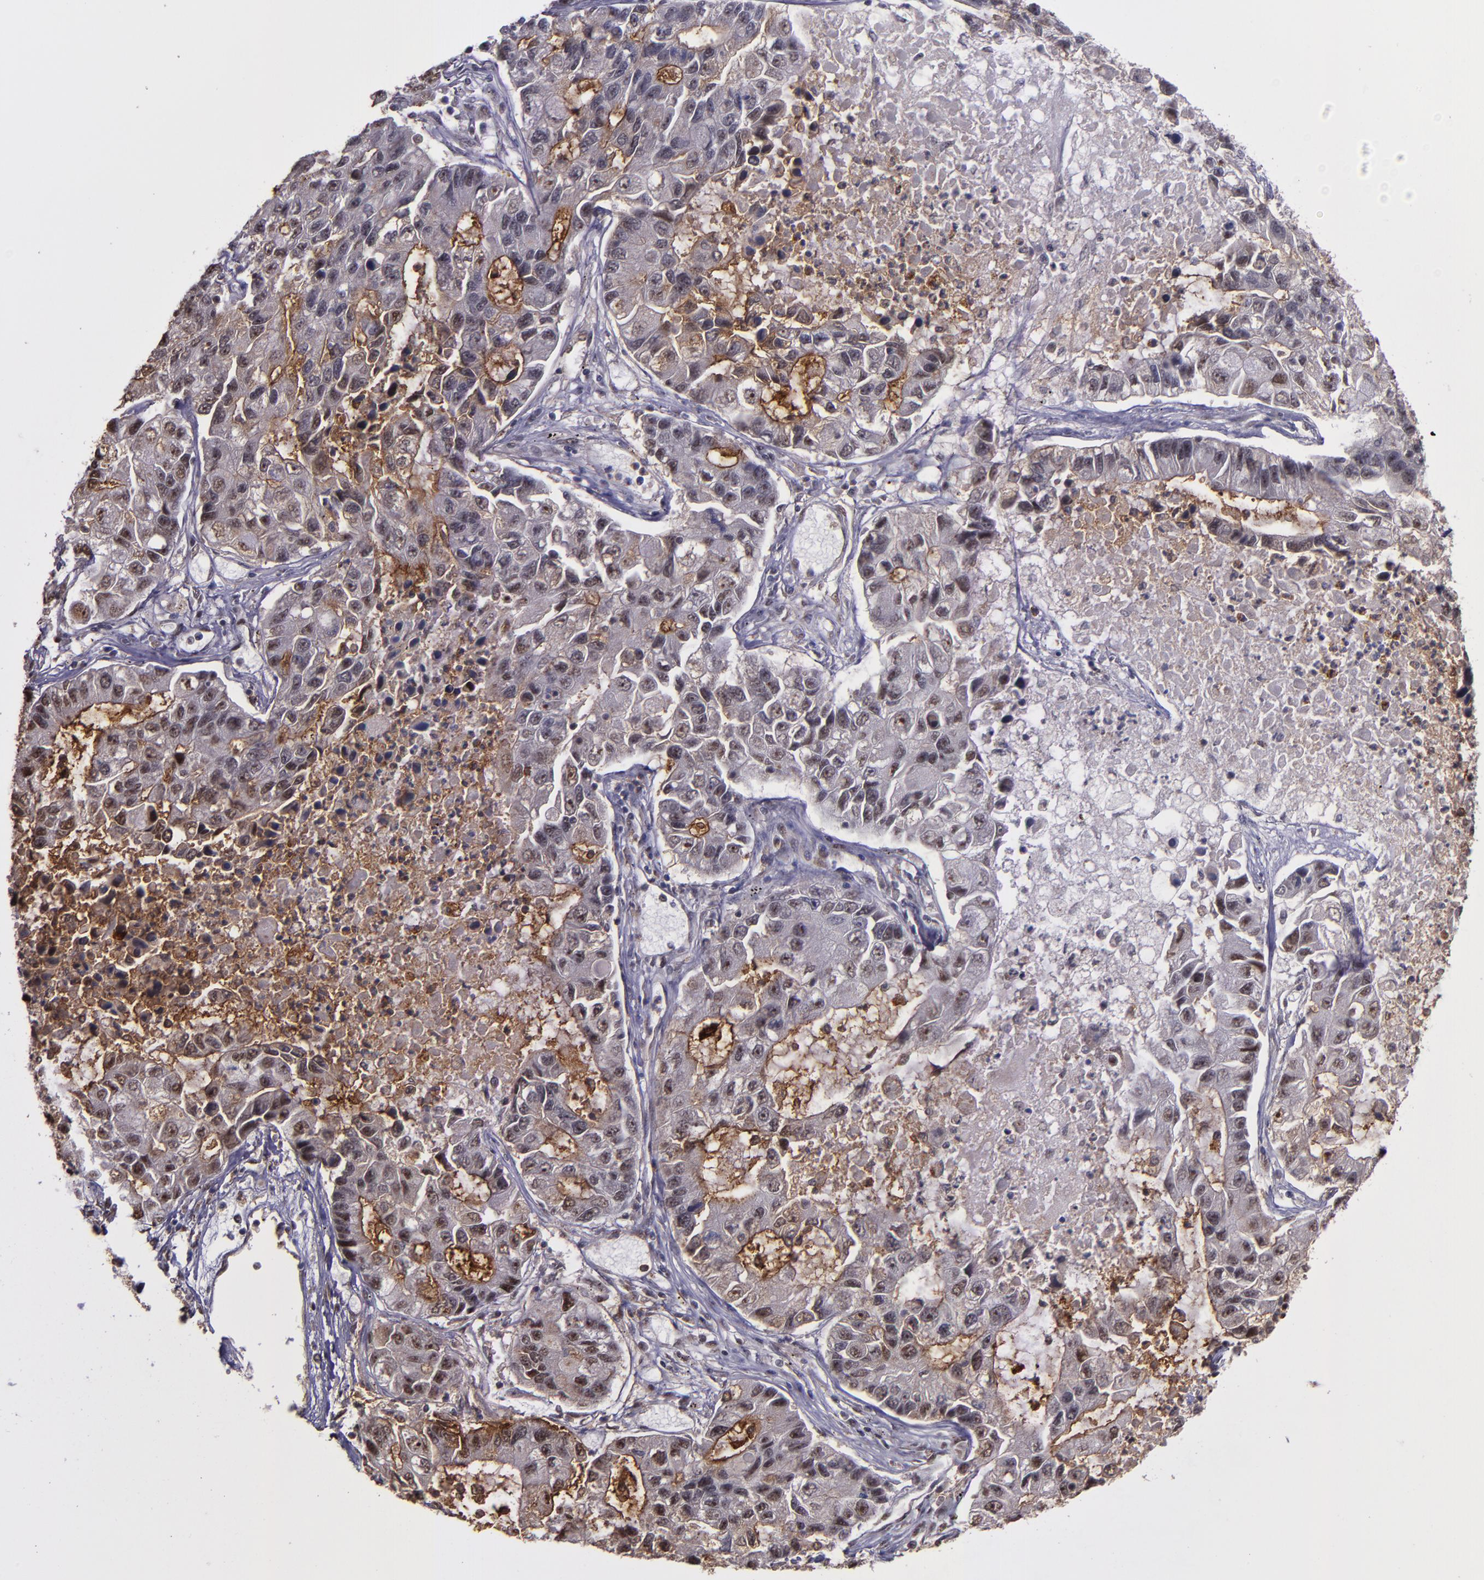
{"staining": {"intensity": "moderate", "quantity": "25%-75%", "location": "cytoplasmic/membranous,nuclear"}, "tissue": "lung cancer", "cell_type": "Tumor cells", "image_type": "cancer", "snomed": [{"axis": "morphology", "description": "Adenocarcinoma, NOS"}, {"axis": "topography", "description": "Lung"}], "caption": "Immunohistochemistry micrograph of human lung cancer (adenocarcinoma) stained for a protein (brown), which reveals medium levels of moderate cytoplasmic/membranous and nuclear positivity in approximately 25%-75% of tumor cells.", "gene": "CECR2", "patient": {"sex": "female", "age": 51}}